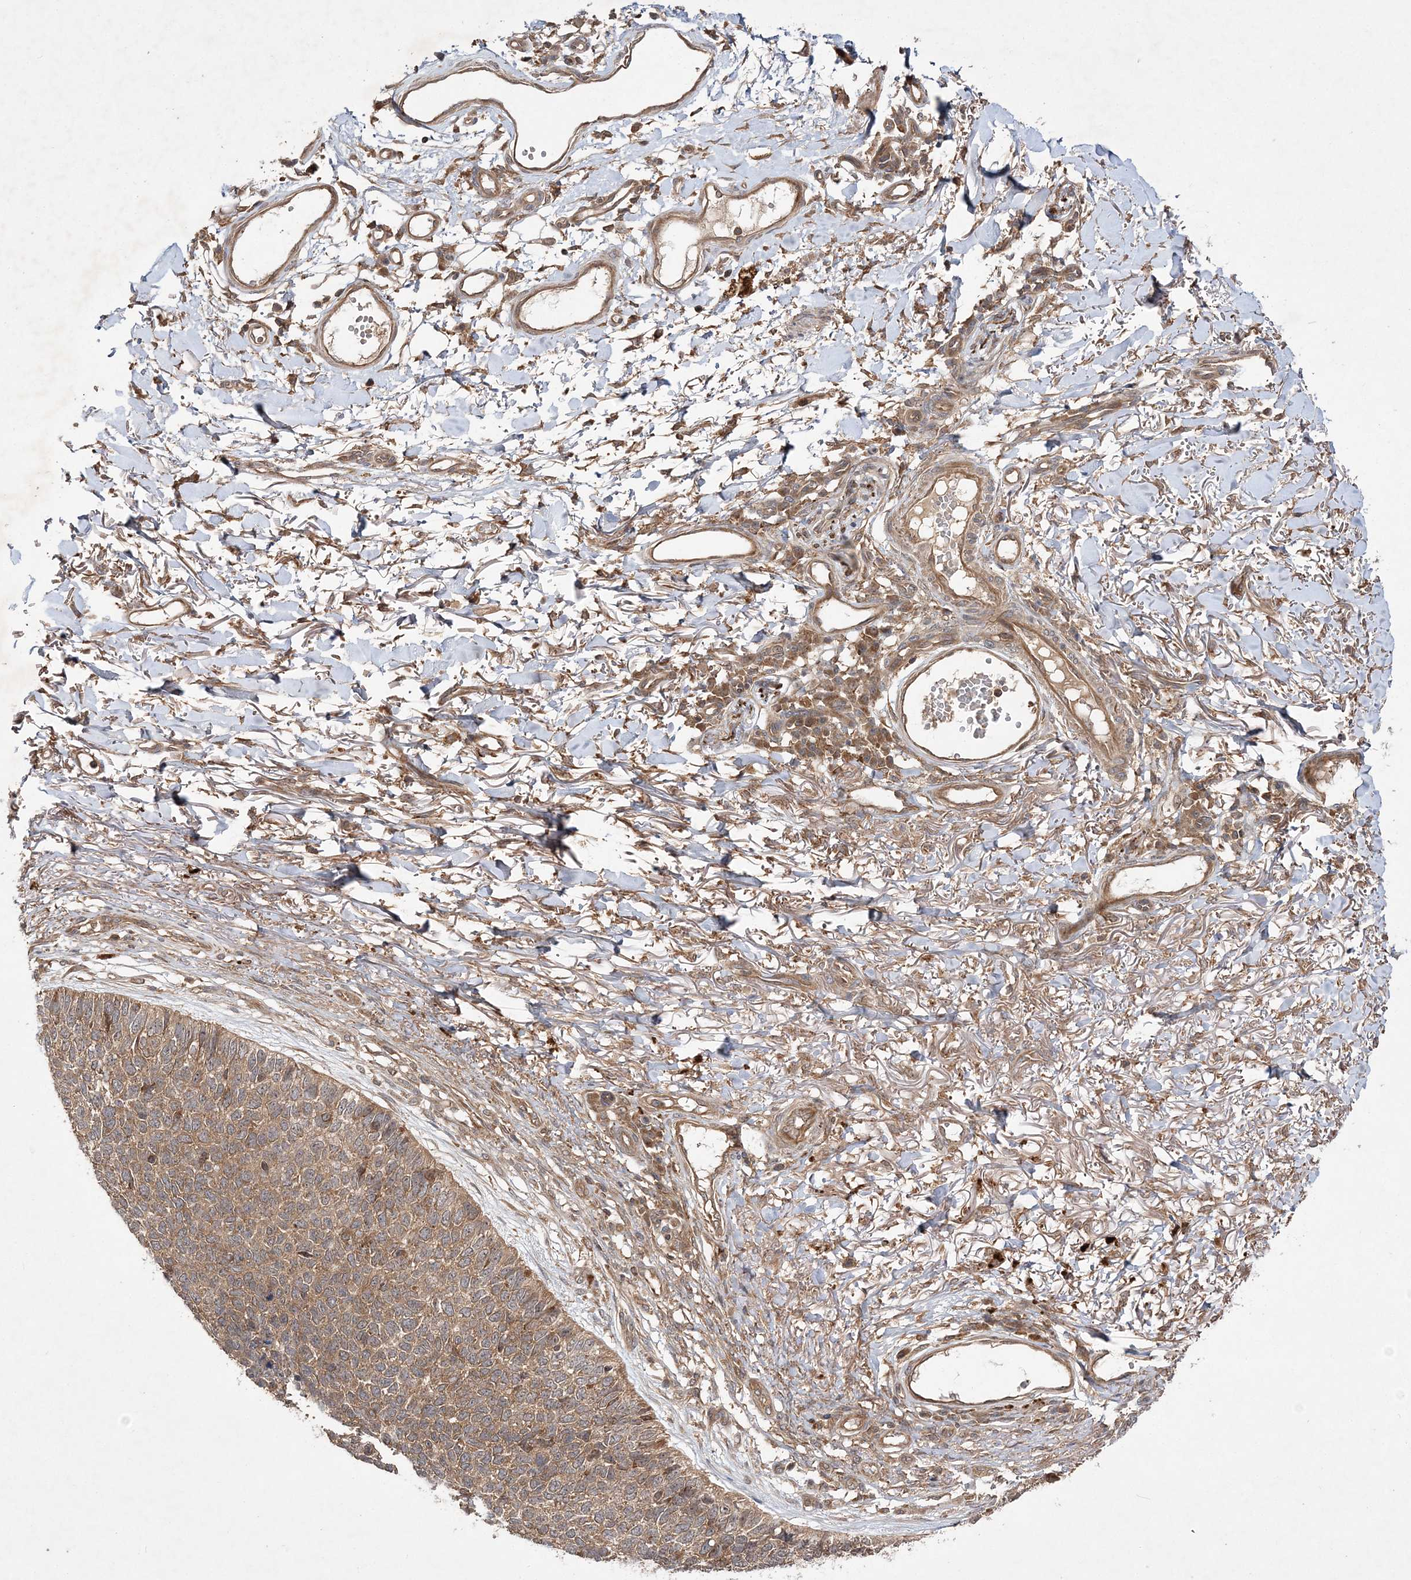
{"staining": {"intensity": "weak", "quantity": ">75%", "location": "cytoplasmic/membranous"}, "tissue": "skin cancer", "cell_type": "Tumor cells", "image_type": "cancer", "snomed": [{"axis": "morphology", "description": "Basal cell carcinoma"}, {"axis": "topography", "description": "Skin"}], "caption": "Immunohistochemistry micrograph of human skin basal cell carcinoma stained for a protein (brown), which exhibits low levels of weak cytoplasmic/membranous staining in about >75% of tumor cells.", "gene": "TMEM9B", "patient": {"sex": "female", "age": 84}}